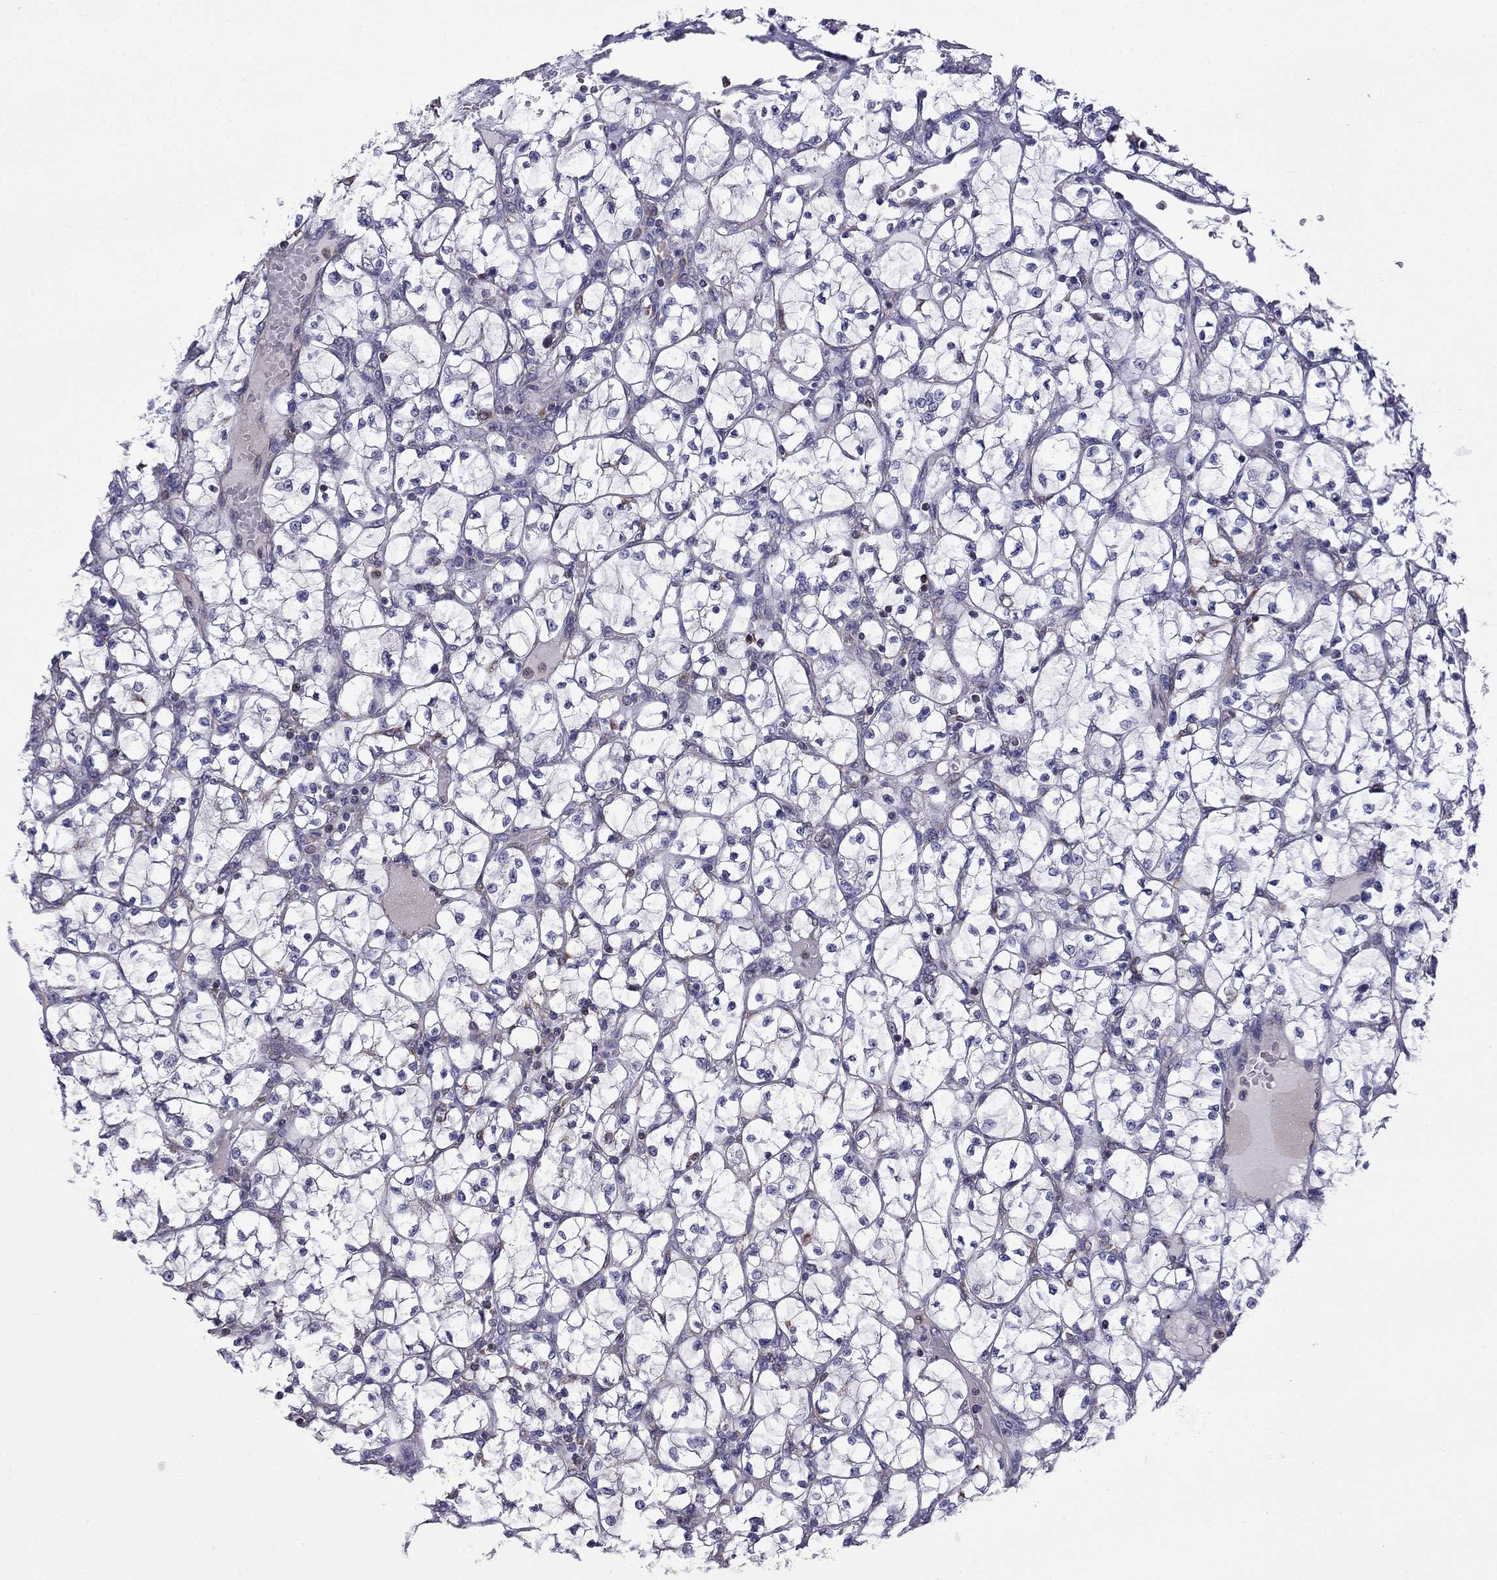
{"staining": {"intensity": "negative", "quantity": "none", "location": "none"}, "tissue": "renal cancer", "cell_type": "Tumor cells", "image_type": "cancer", "snomed": [{"axis": "morphology", "description": "Adenocarcinoma, NOS"}, {"axis": "topography", "description": "Kidney"}], "caption": "A micrograph of human adenocarcinoma (renal) is negative for staining in tumor cells.", "gene": "GNAL", "patient": {"sex": "female", "age": 64}}